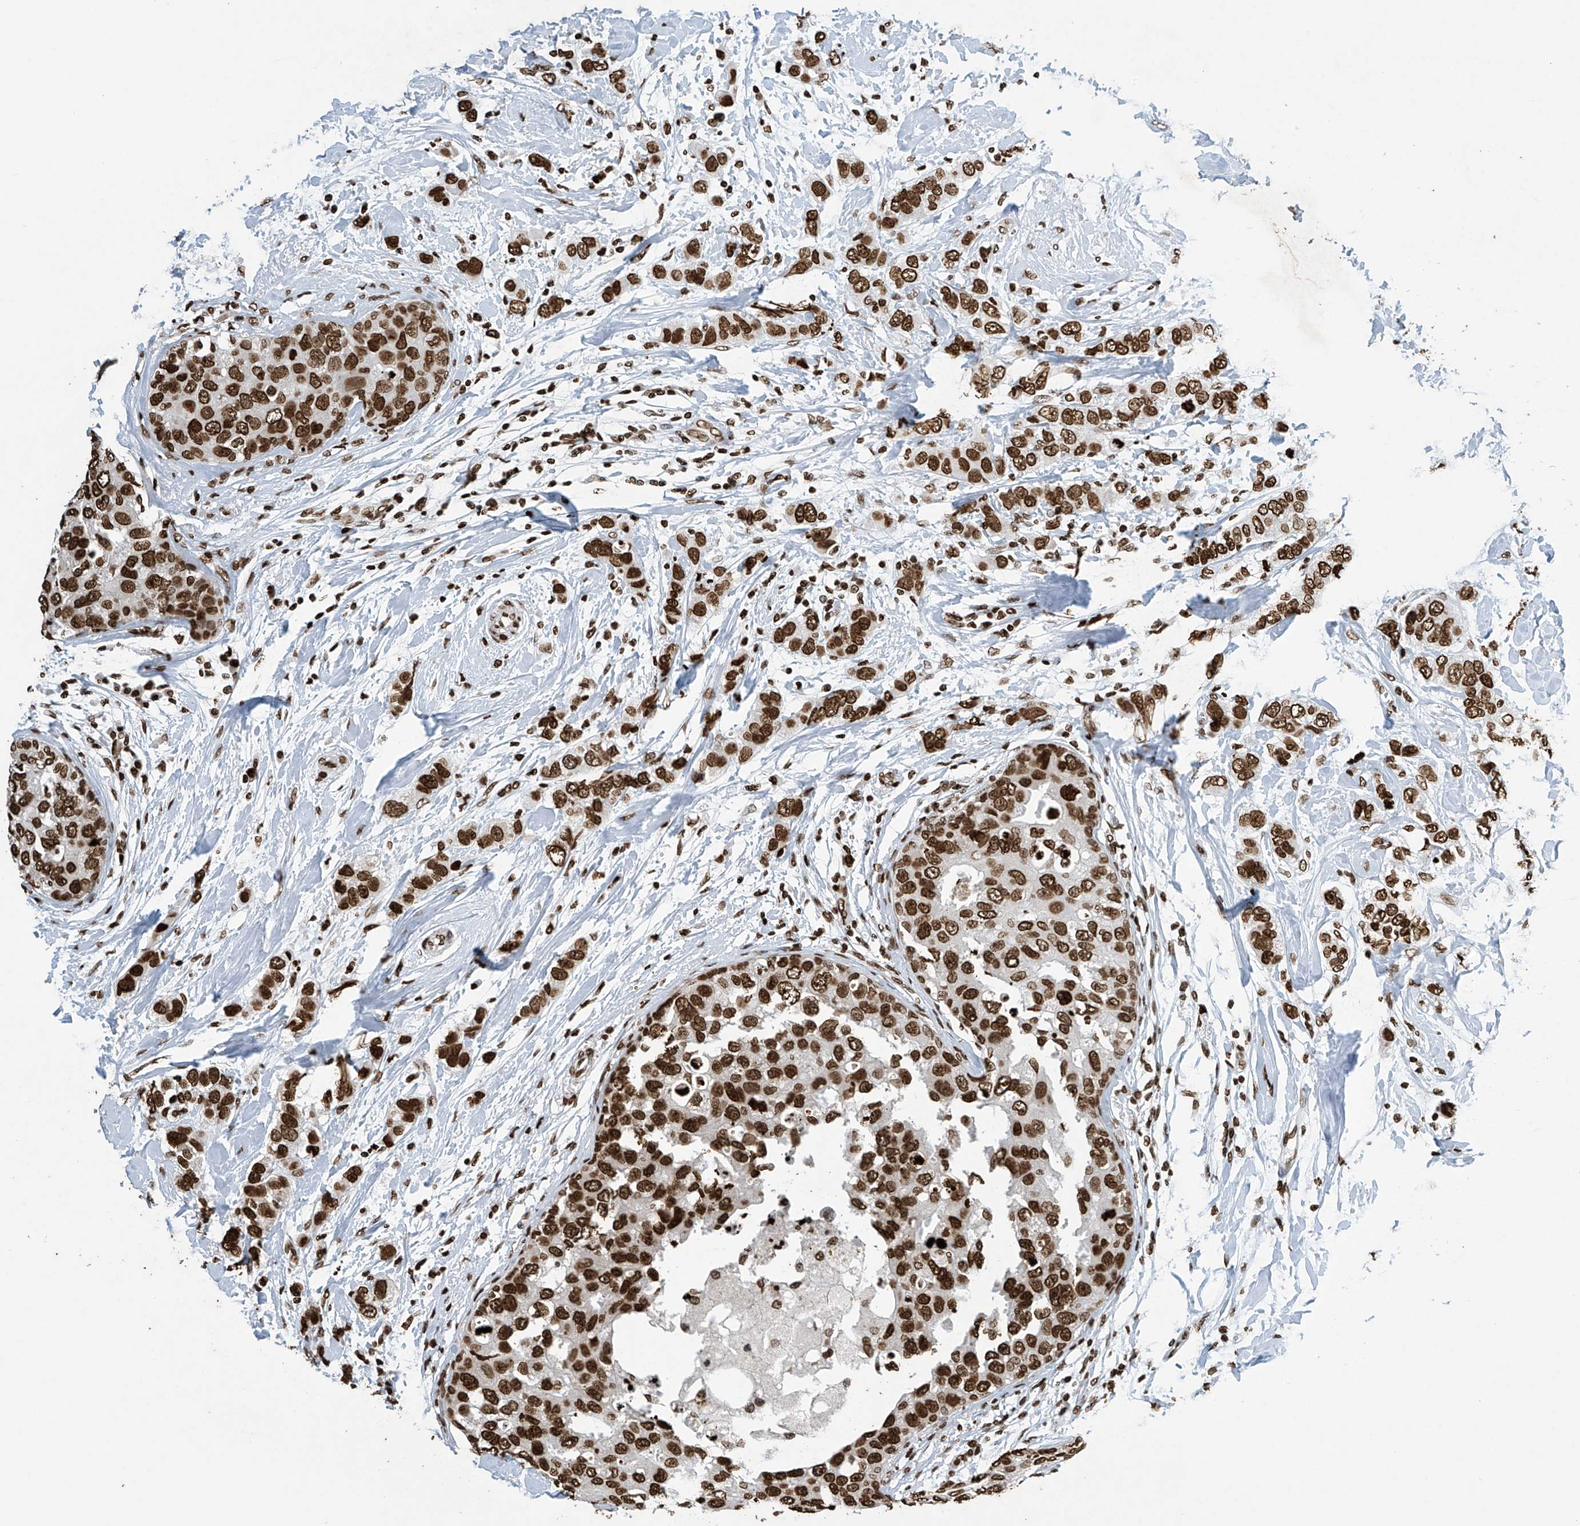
{"staining": {"intensity": "strong", "quantity": ">75%", "location": "nuclear"}, "tissue": "breast cancer", "cell_type": "Tumor cells", "image_type": "cancer", "snomed": [{"axis": "morphology", "description": "Duct carcinoma"}, {"axis": "topography", "description": "Breast"}], "caption": "Immunohistochemistry photomicrograph of breast cancer stained for a protein (brown), which demonstrates high levels of strong nuclear expression in approximately >75% of tumor cells.", "gene": "H4C16", "patient": {"sex": "female", "age": 50}}